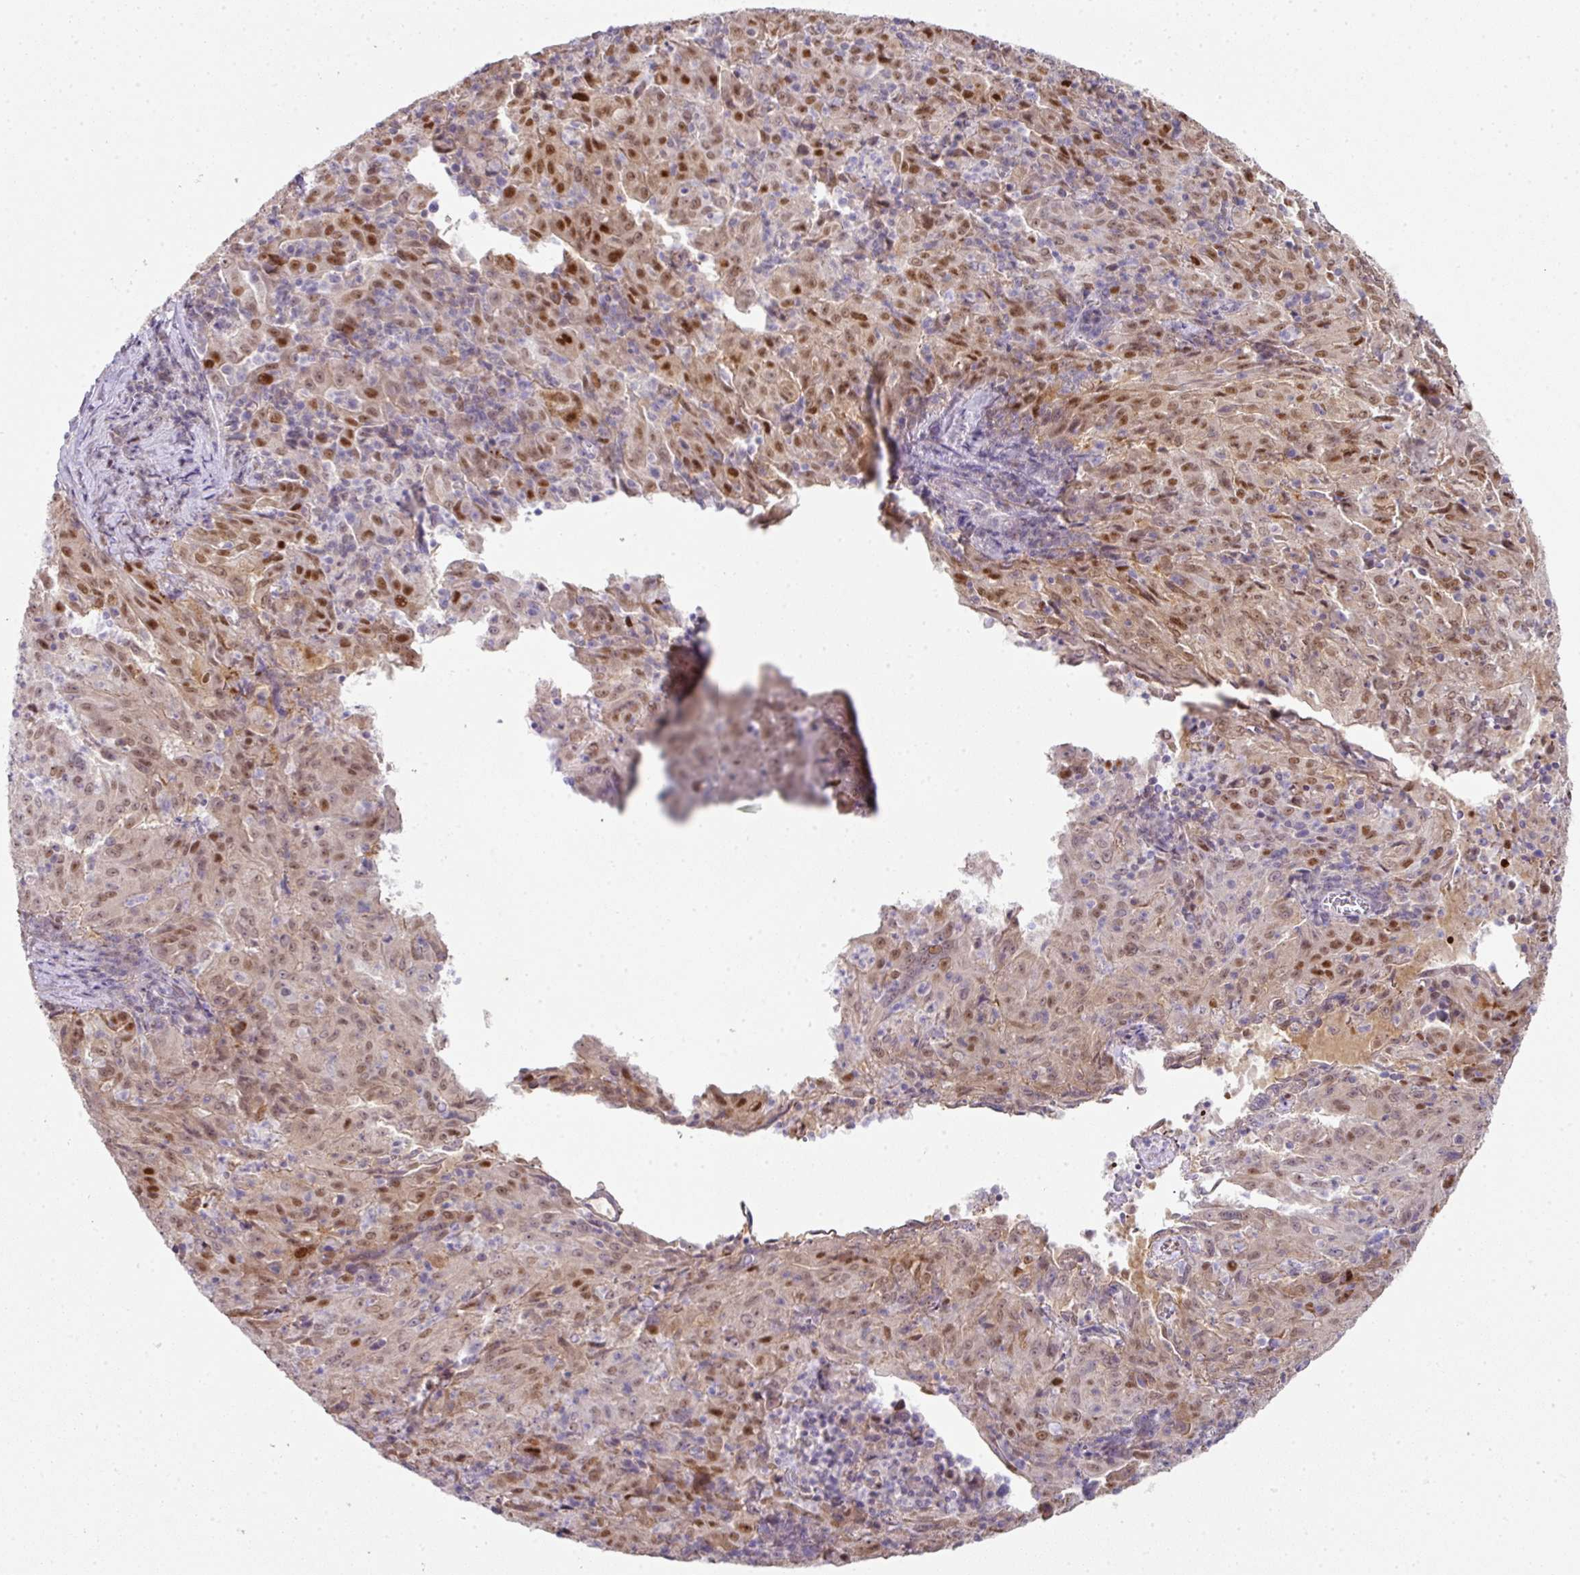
{"staining": {"intensity": "moderate", "quantity": ">75%", "location": "nuclear"}, "tissue": "pancreatic cancer", "cell_type": "Tumor cells", "image_type": "cancer", "snomed": [{"axis": "morphology", "description": "Adenocarcinoma, NOS"}, {"axis": "topography", "description": "Pancreas"}], "caption": "A micrograph of pancreatic cancer stained for a protein demonstrates moderate nuclear brown staining in tumor cells. The staining is performed using DAB (3,3'-diaminobenzidine) brown chromogen to label protein expression. The nuclei are counter-stained blue using hematoxylin.", "gene": "ANKRD18A", "patient": {"sex": "male", "age": 63}}